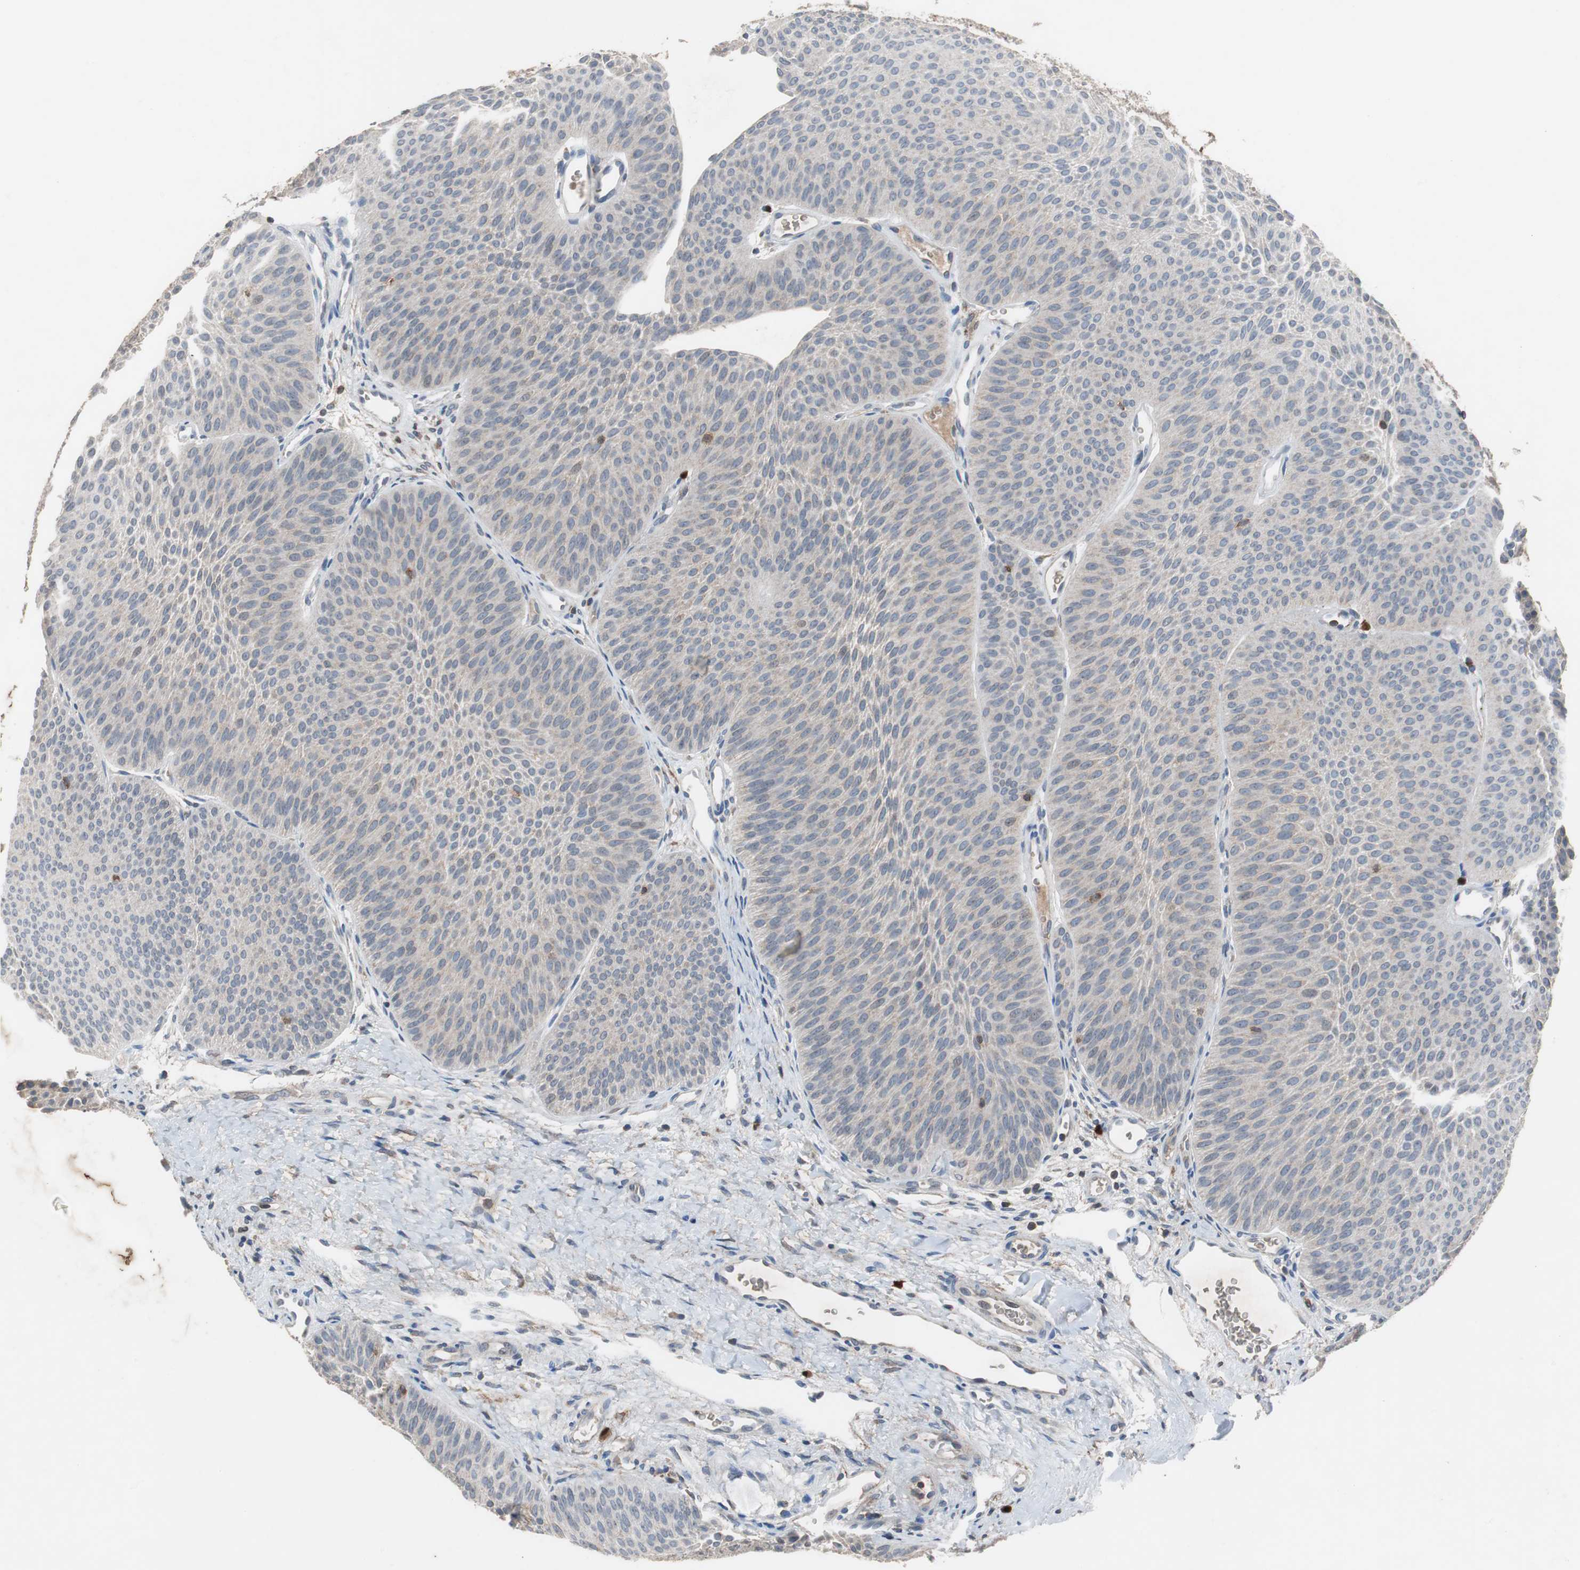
{"staining": {"intensity": "weak", "quantity": "25%-75%", "location": "cytoplasmic/membranous"}, "tissue": "urothelial cancer", "cell_type": "Tumor cells", "image_type": "cancer", "snomed": [{"axis": "morphology", "description": "Urothelial carcinoma, Low grade"}, {"axis": "topography", "description": "Urinary bladder"}], "caption": "The immunohistochemical stain shows weak cytoplasmic/membranous staining in tumor cells of urothelial cancer tissue.", "gene": "CALB2", "patient": {"sex": "female", "age": 60}}